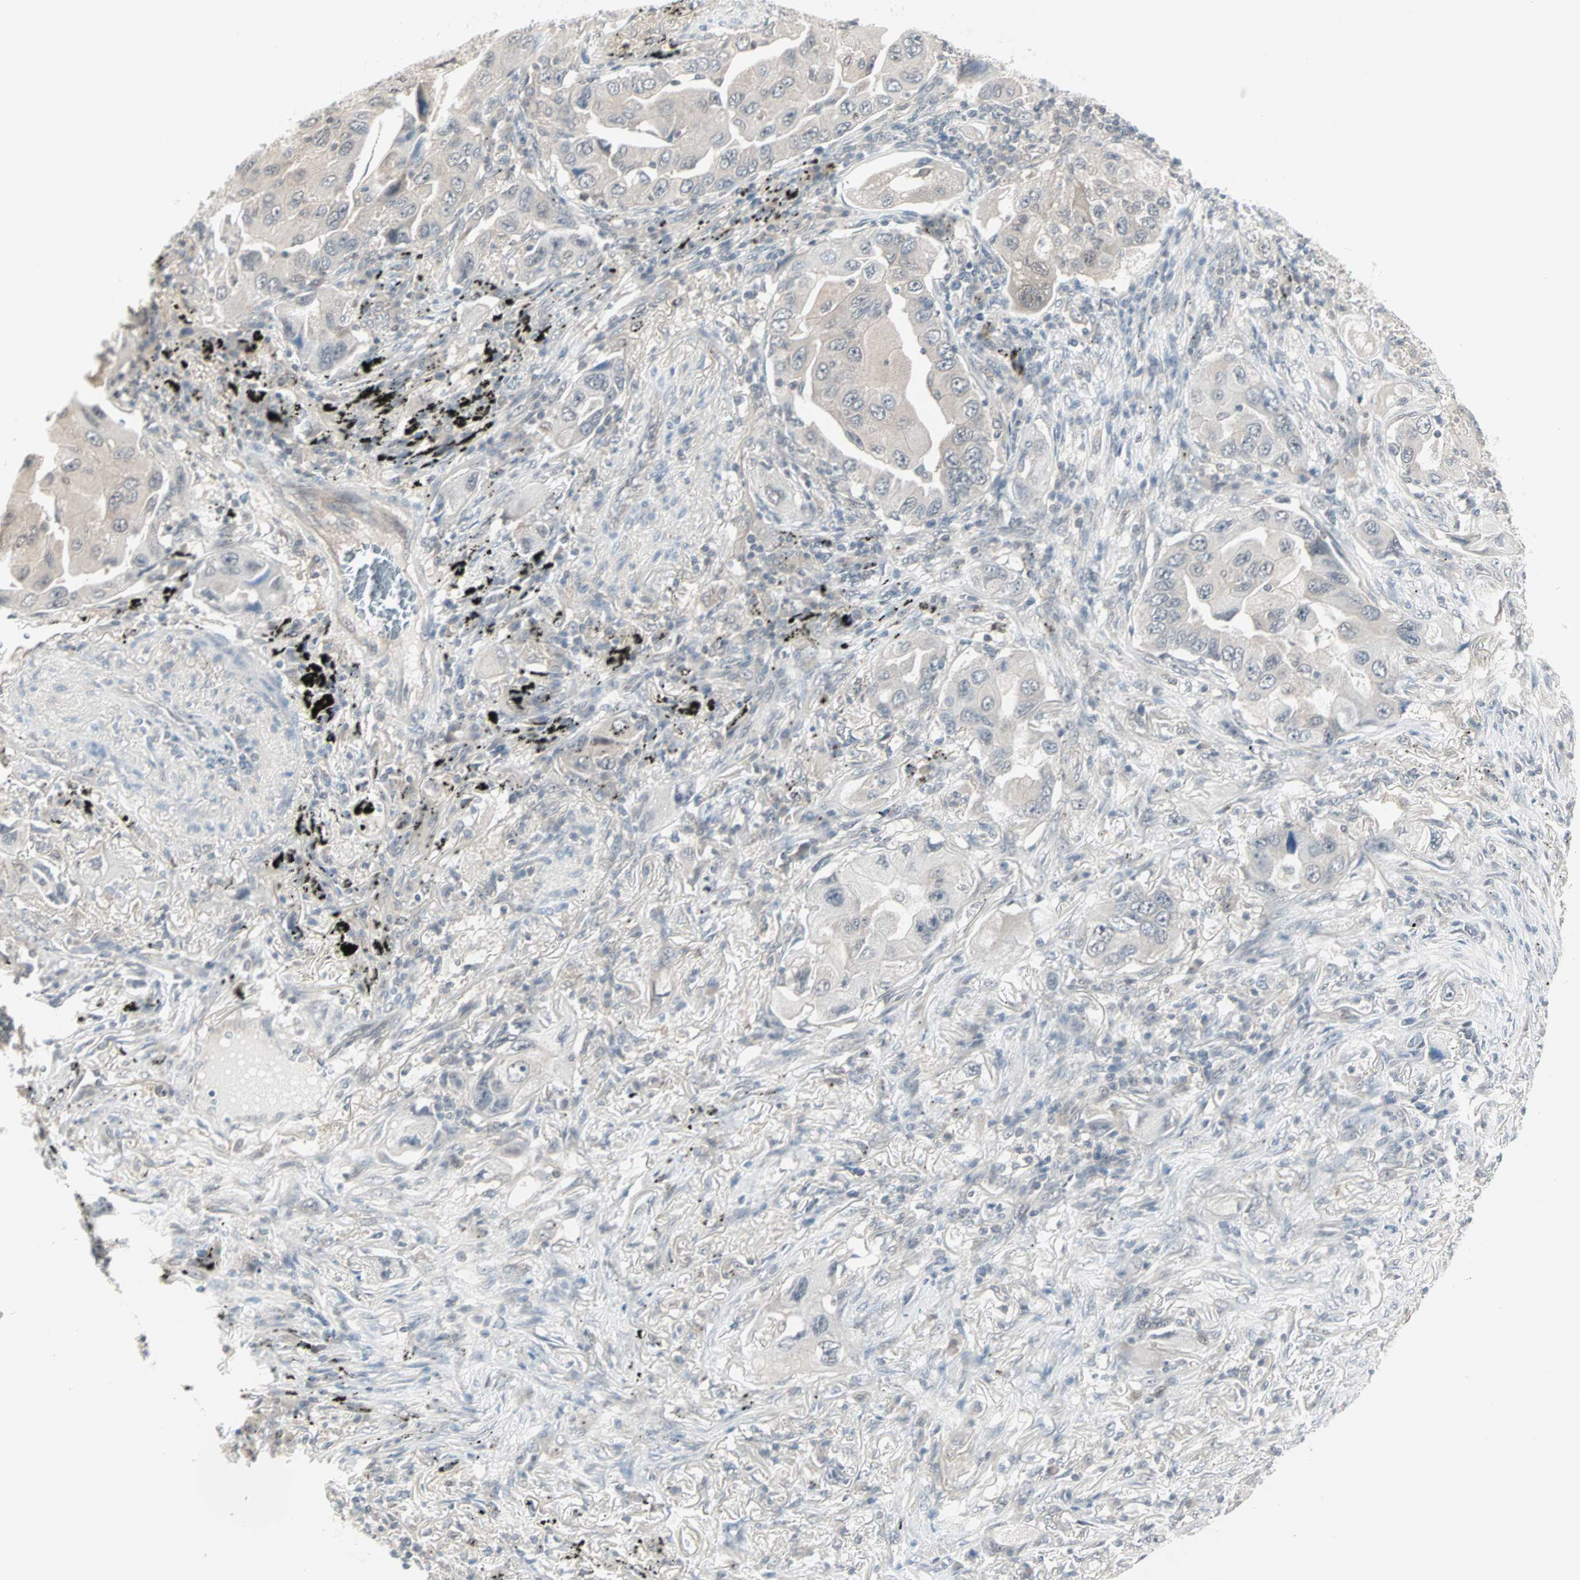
{"staining": {"intensity": "negative", "quantity": "none", "location": "none"}, "tissue": "lung cancer", "cell_type": "Tumor cells", "image_type": "cancer", "snomed": [{"axis": "morphology", "description": "Adenocarcinoma, NOS"}, {"axis": "topography", "description": "Lung"}], "caption": "DAB (3,3'-diaminobenzidine) immunohistochemical staining of lung adenocarcinoma exhibits no significant staining in tumor cells.", "gene": "PTPA", "patient": {"sex": "female", "age": 65}}